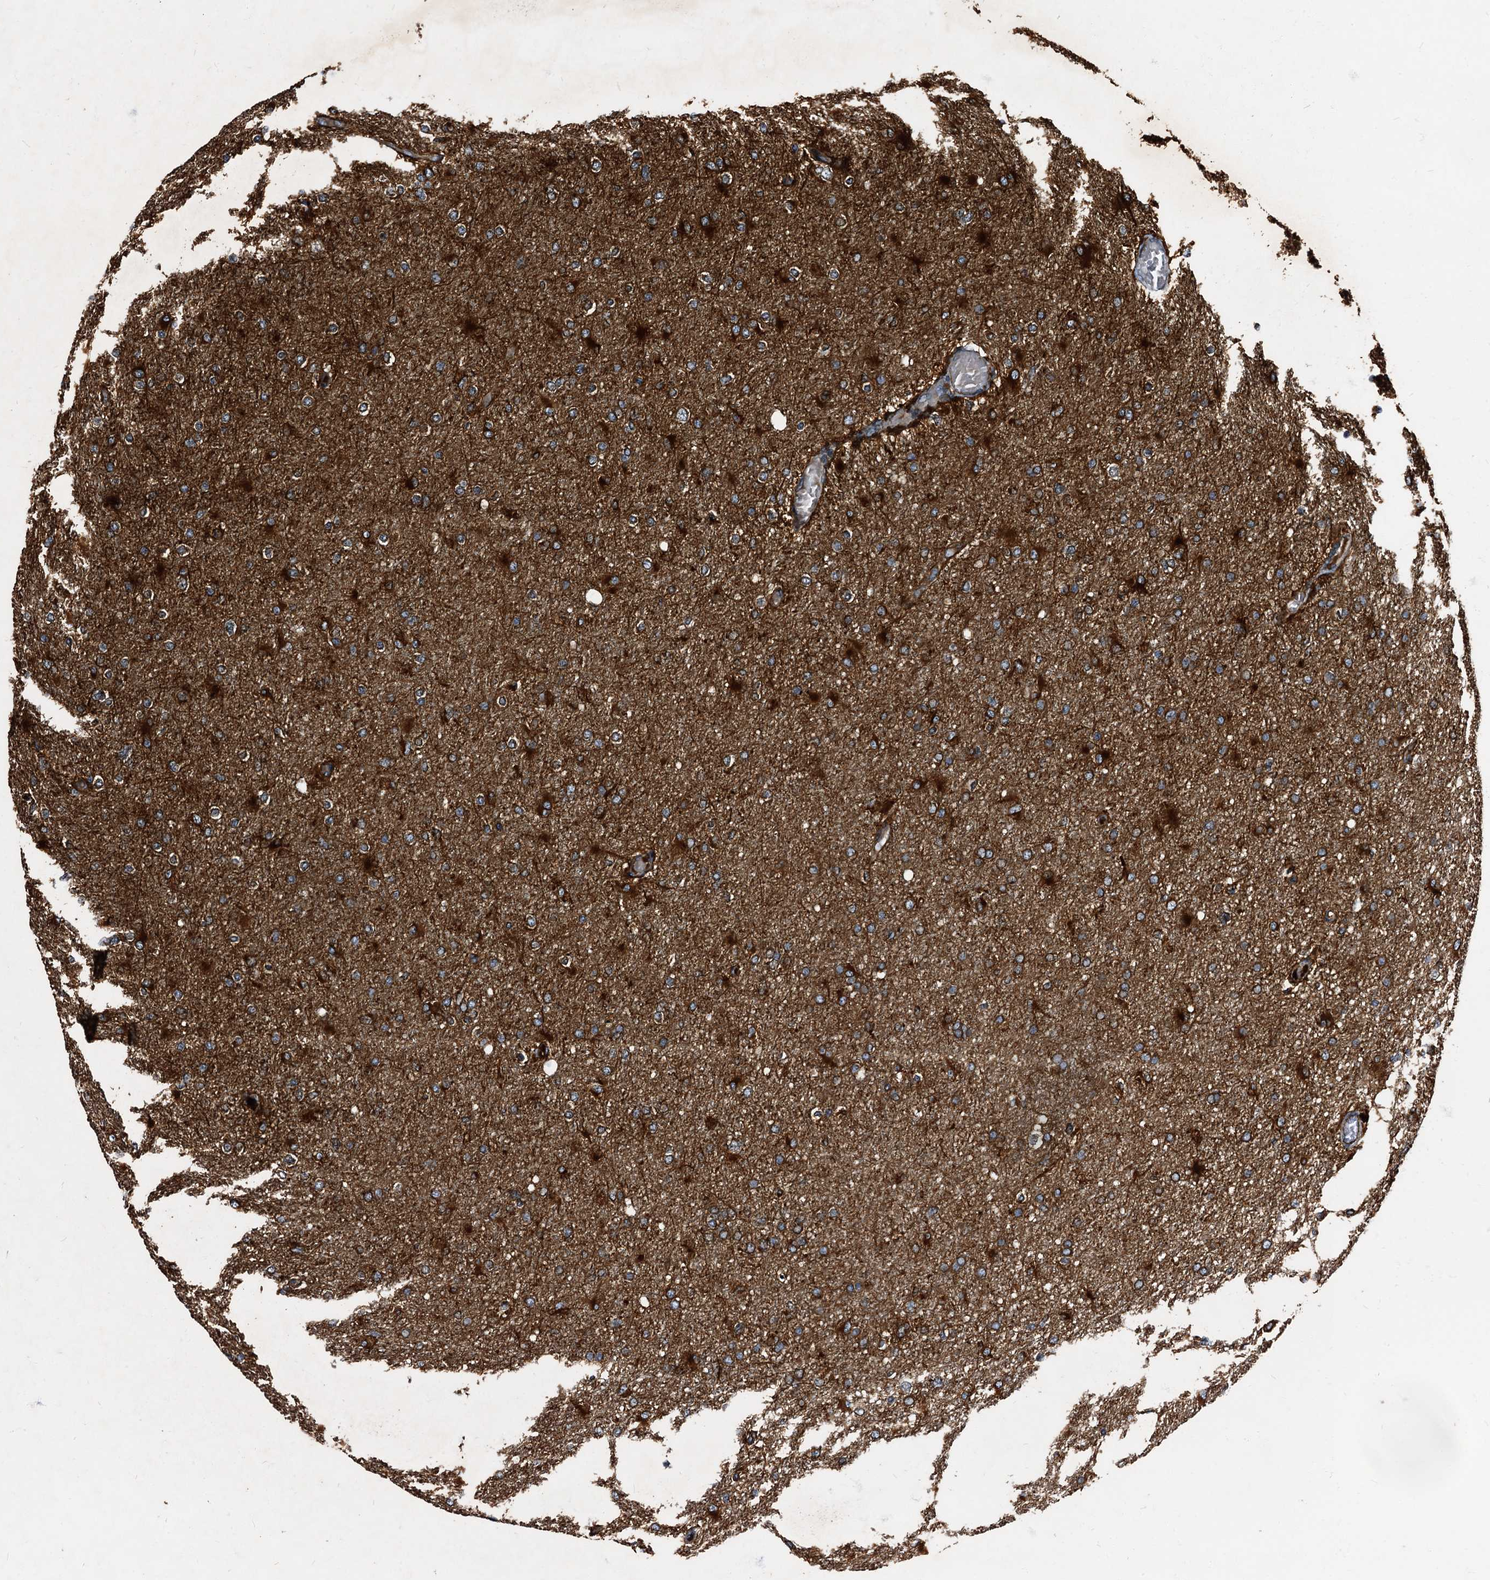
{"staining": {"intensity": "strong", "quantity": ">75%", "location": "cytoplasmic/membranous"}, "tissue": "glioma", "cell_type": "Tumor cells", "image_type": "cancer", "snomed": [{"axis": "morphology", "description": "Glioma, malignant, High grade"}, {"axis": "topography", "description": "Cerebral cortex"}], "caption": "Human high-grade glioma (malignant) stained with a brown dye reveals strong cytoplasmic/membranous positive positivity in approximately >75% of tumor cells.", "gene": "PEX5", "patient": {"sex": "female", "age": 36}}